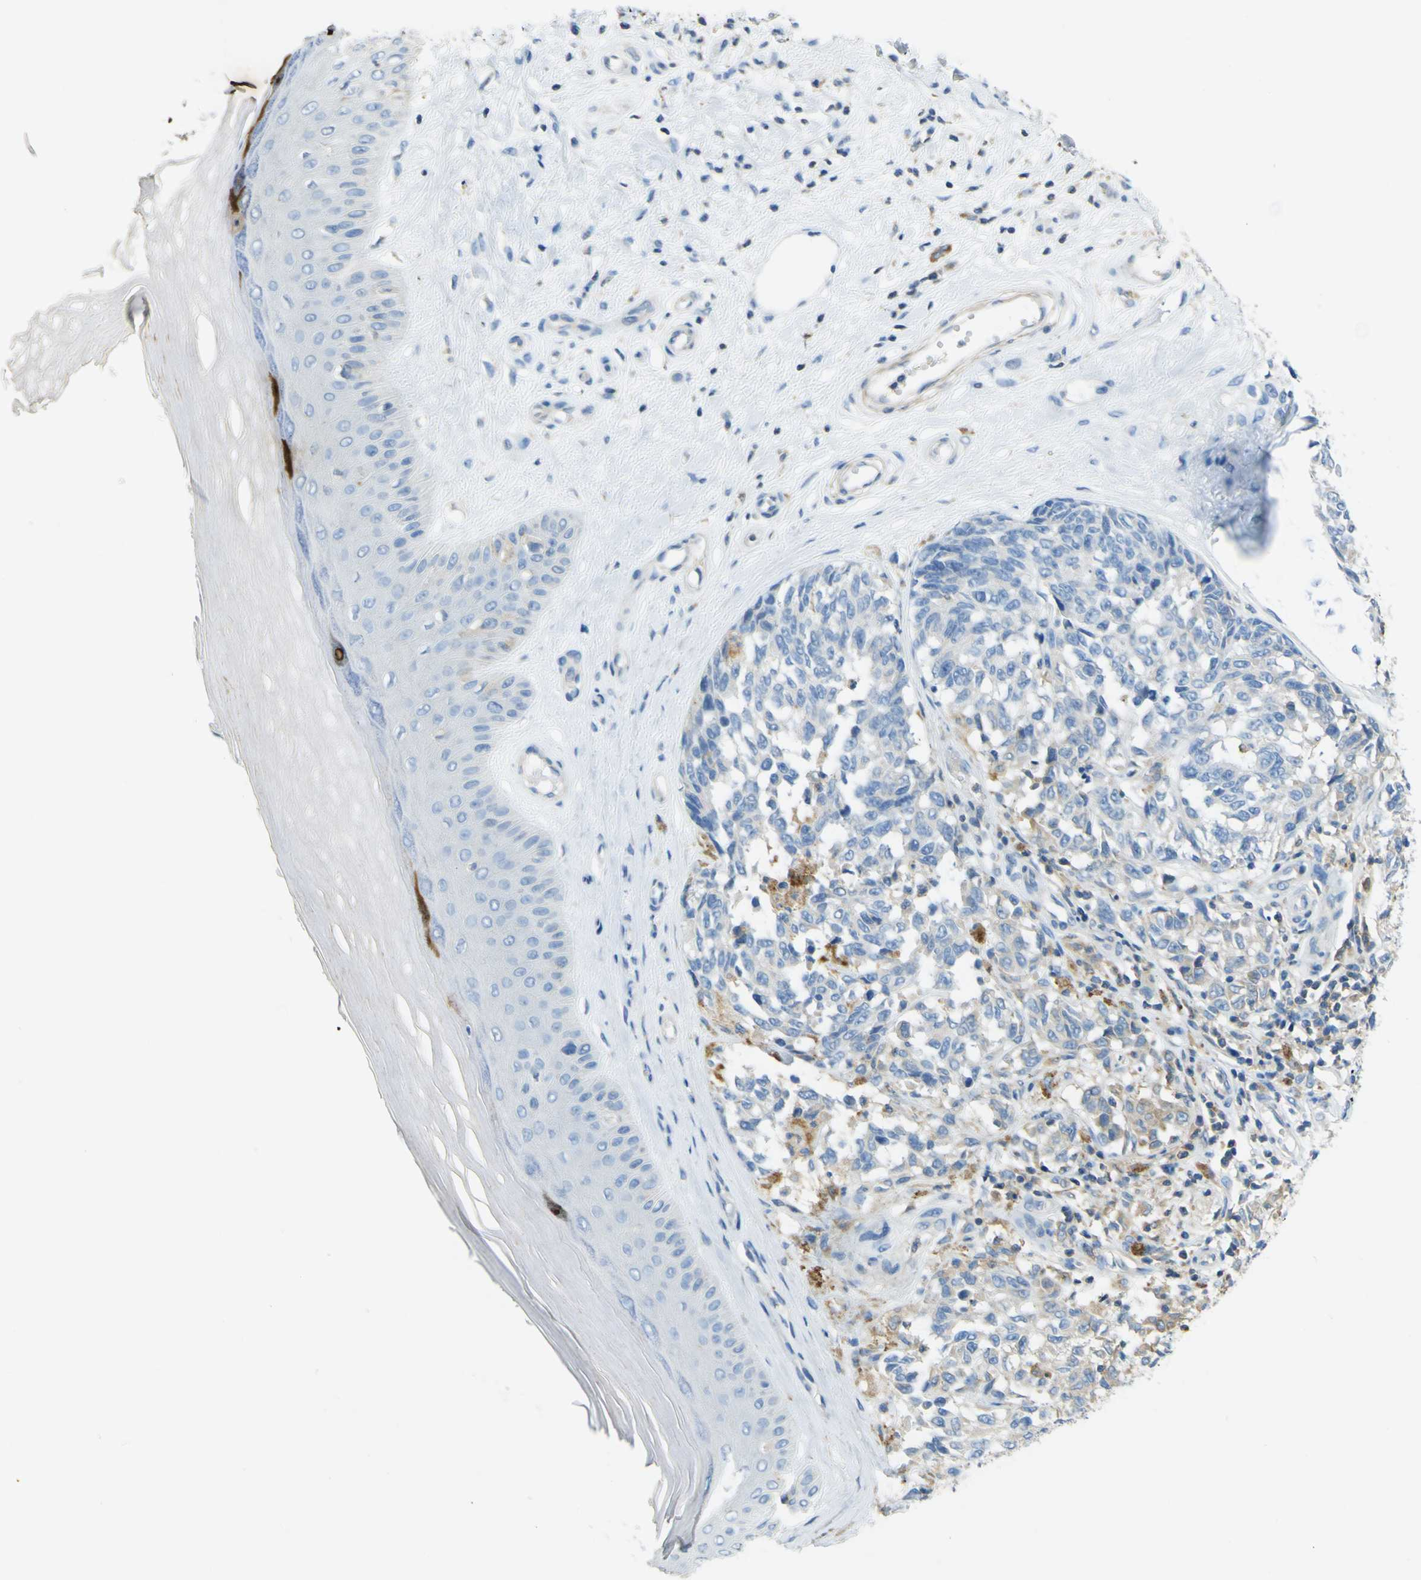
{"staining": {"intensity": "weak", "quantity": "25%-75%", "location": "cytoplasmic/membranous"}, "tissue": "melanoma", "cell_type": "Tumor cells", "image_type": "cancer", "snomed": [{"axis": "morphology", "description": "Malignant melanoma, NOS"}, {"axis": "topography", "description": "Skin"}], "caption": "Malignant melanoma stained for a protein reveals weak cytoplasmic/membranous positivity in tumor cells.", "gene": "OGN", "patient": {"sex": "female", "age": 64}}